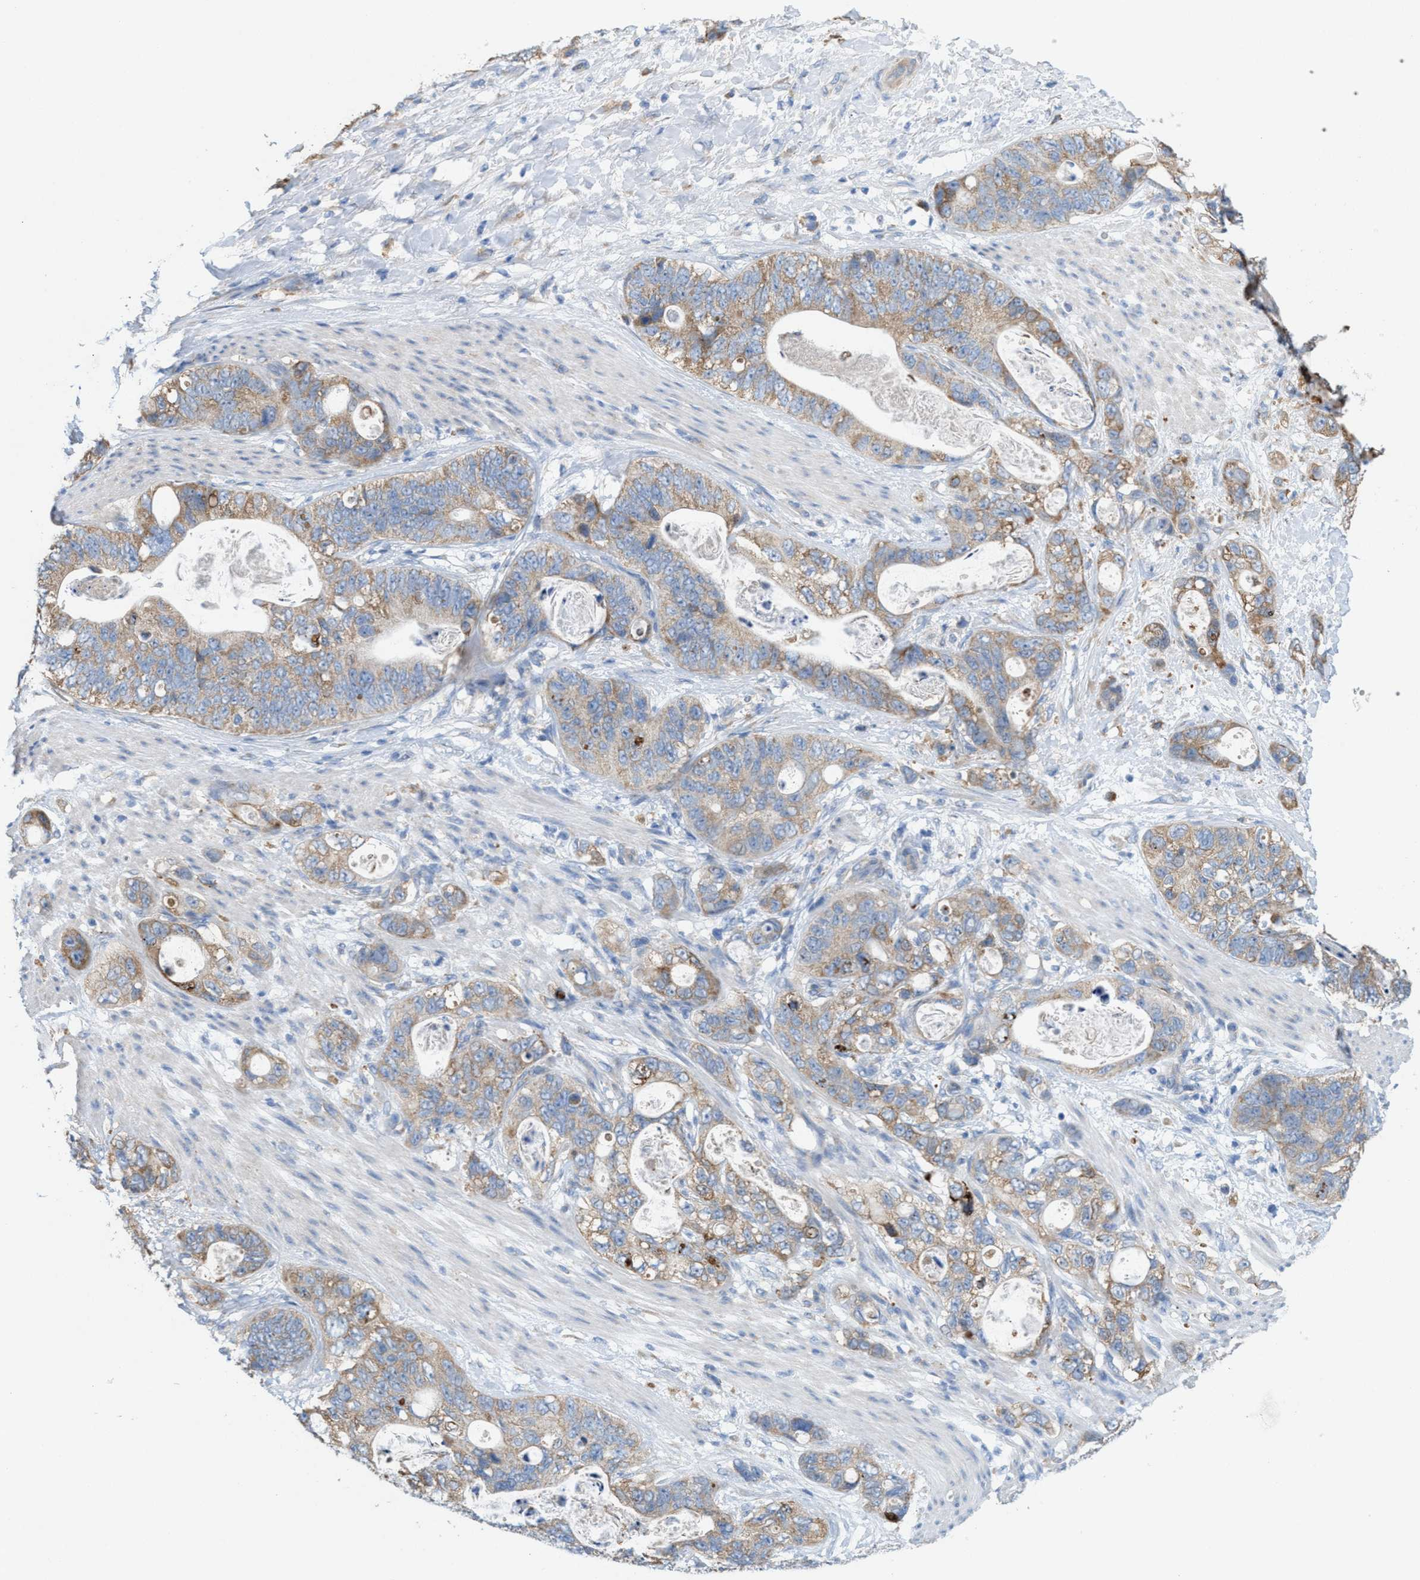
{"staining": {"intensity": "moderate", "quantity": ">75%", "location": "cytoplasmic/membranous"}, "tissue": "stomach cancer", "cell_type": "Tumor cells", "image_type": "cancer", "snomed": [{"axis": "morphology", "description": "Normal tissue, NOS"}, {"axis": "morphology", "description": "Adenocarcinoma, NOS"}, {"axis": "topography", "description": "Stomach"}], "caption": "Immunohistochemistry (DAB) staining of stomach cancer (adenocarcinoma) exhibits moderate cytoplasmic/membranous protein expression in about >75% of tumor cells.", "gene": "DYNC2I1", "patient": {"sex": "female", "age": 89}}